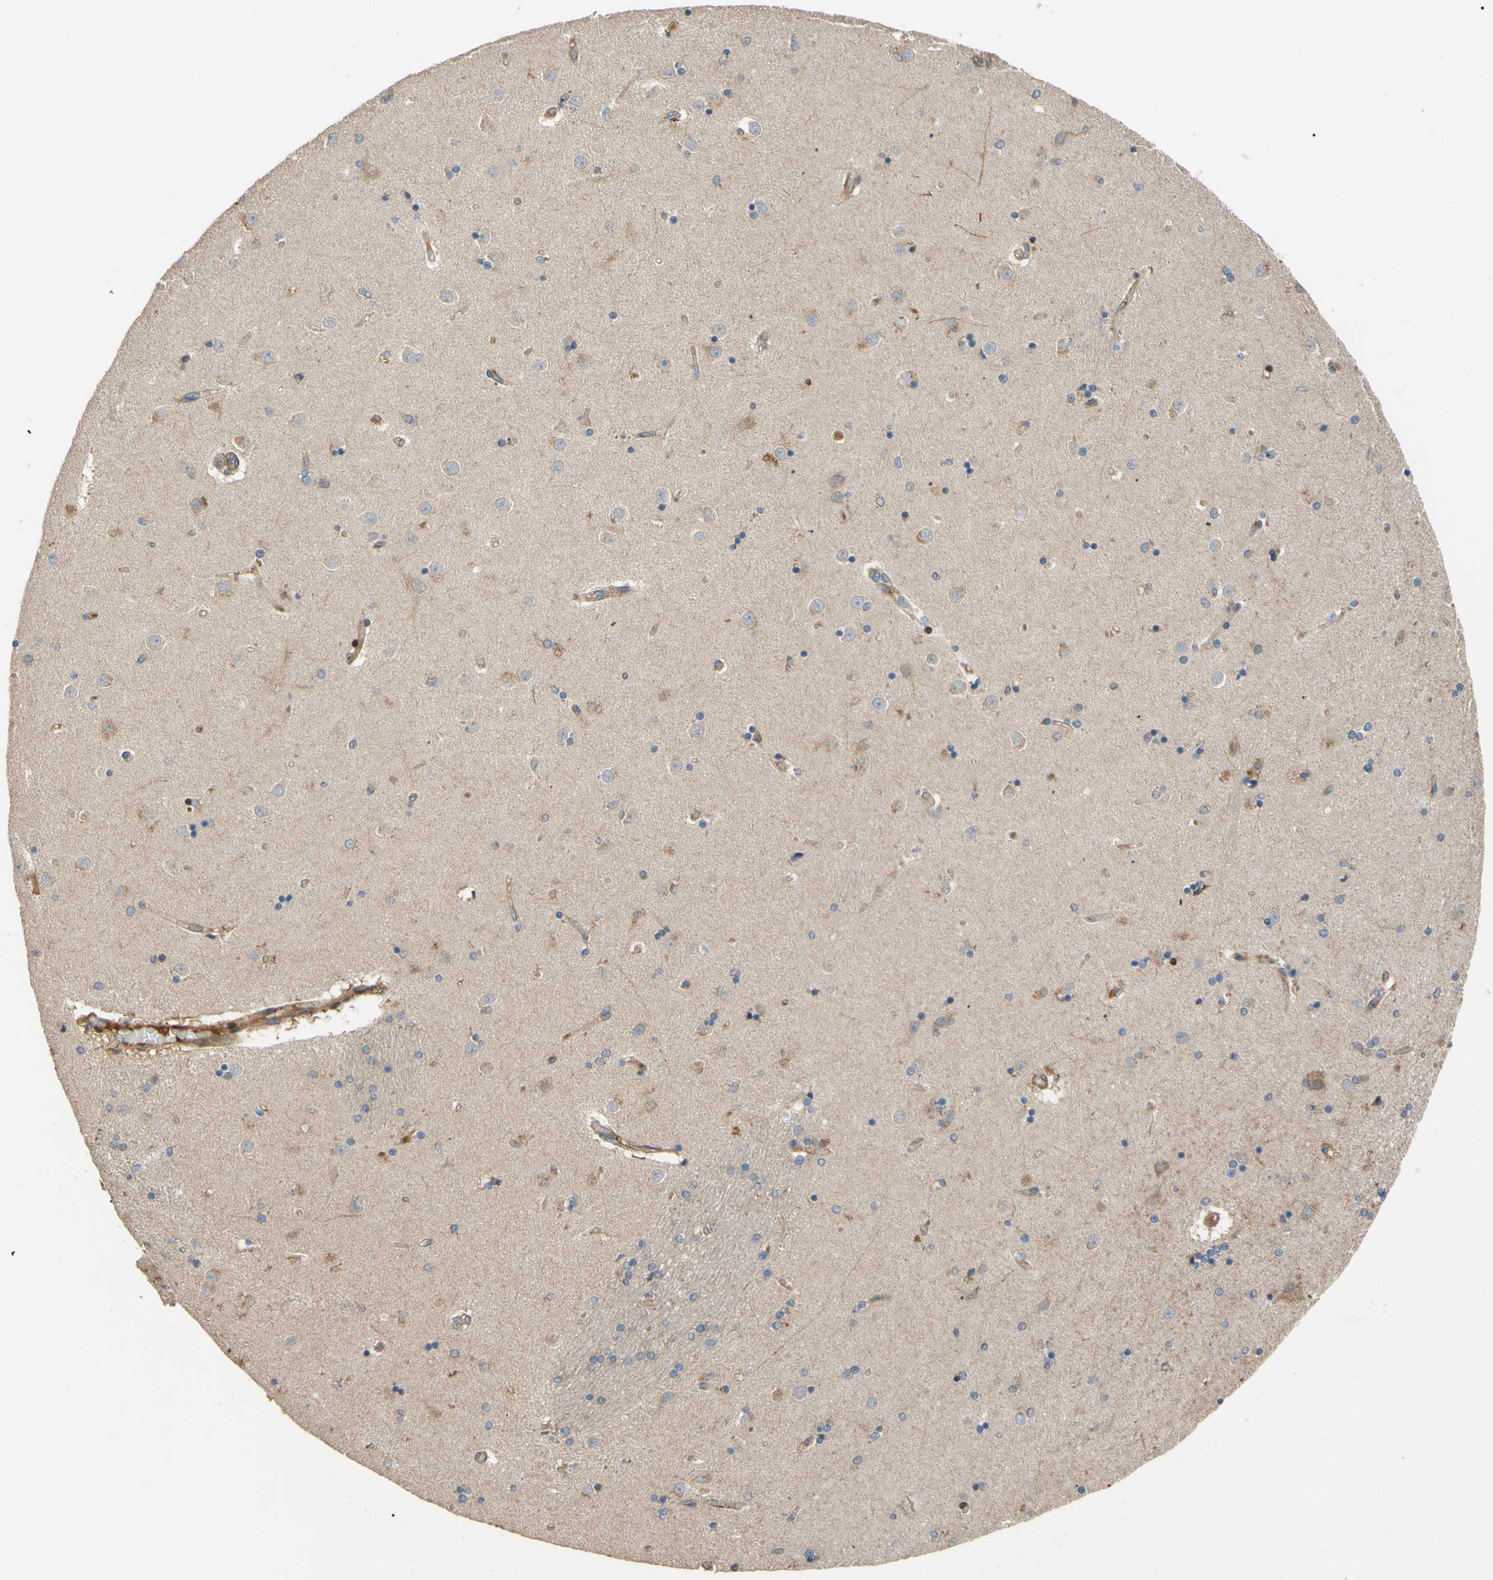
{"staining": {"intensity": "weak", "quantity": "25%-75%", "location": "cytoplasmic/membranous"}, "tissue": "caudate", "cell_type": "Glial cells", "image_type": "normal", "snomed": [{"axis": "morphology", "description": "Normal tissue, NOS"}, {"axis": "topography", "description": "Lateral ventricle wall"}], "caption": "Glial cells exhibit low levels of weak cytoplasmic/membranous staining in approximately 25%-75% of cells in normal human caudate. The protein of interest is shown in brown color, while the nuclei are stained blue.", "gene": "SPTLC1", "patient": {"sex": "female", "age": 54}}